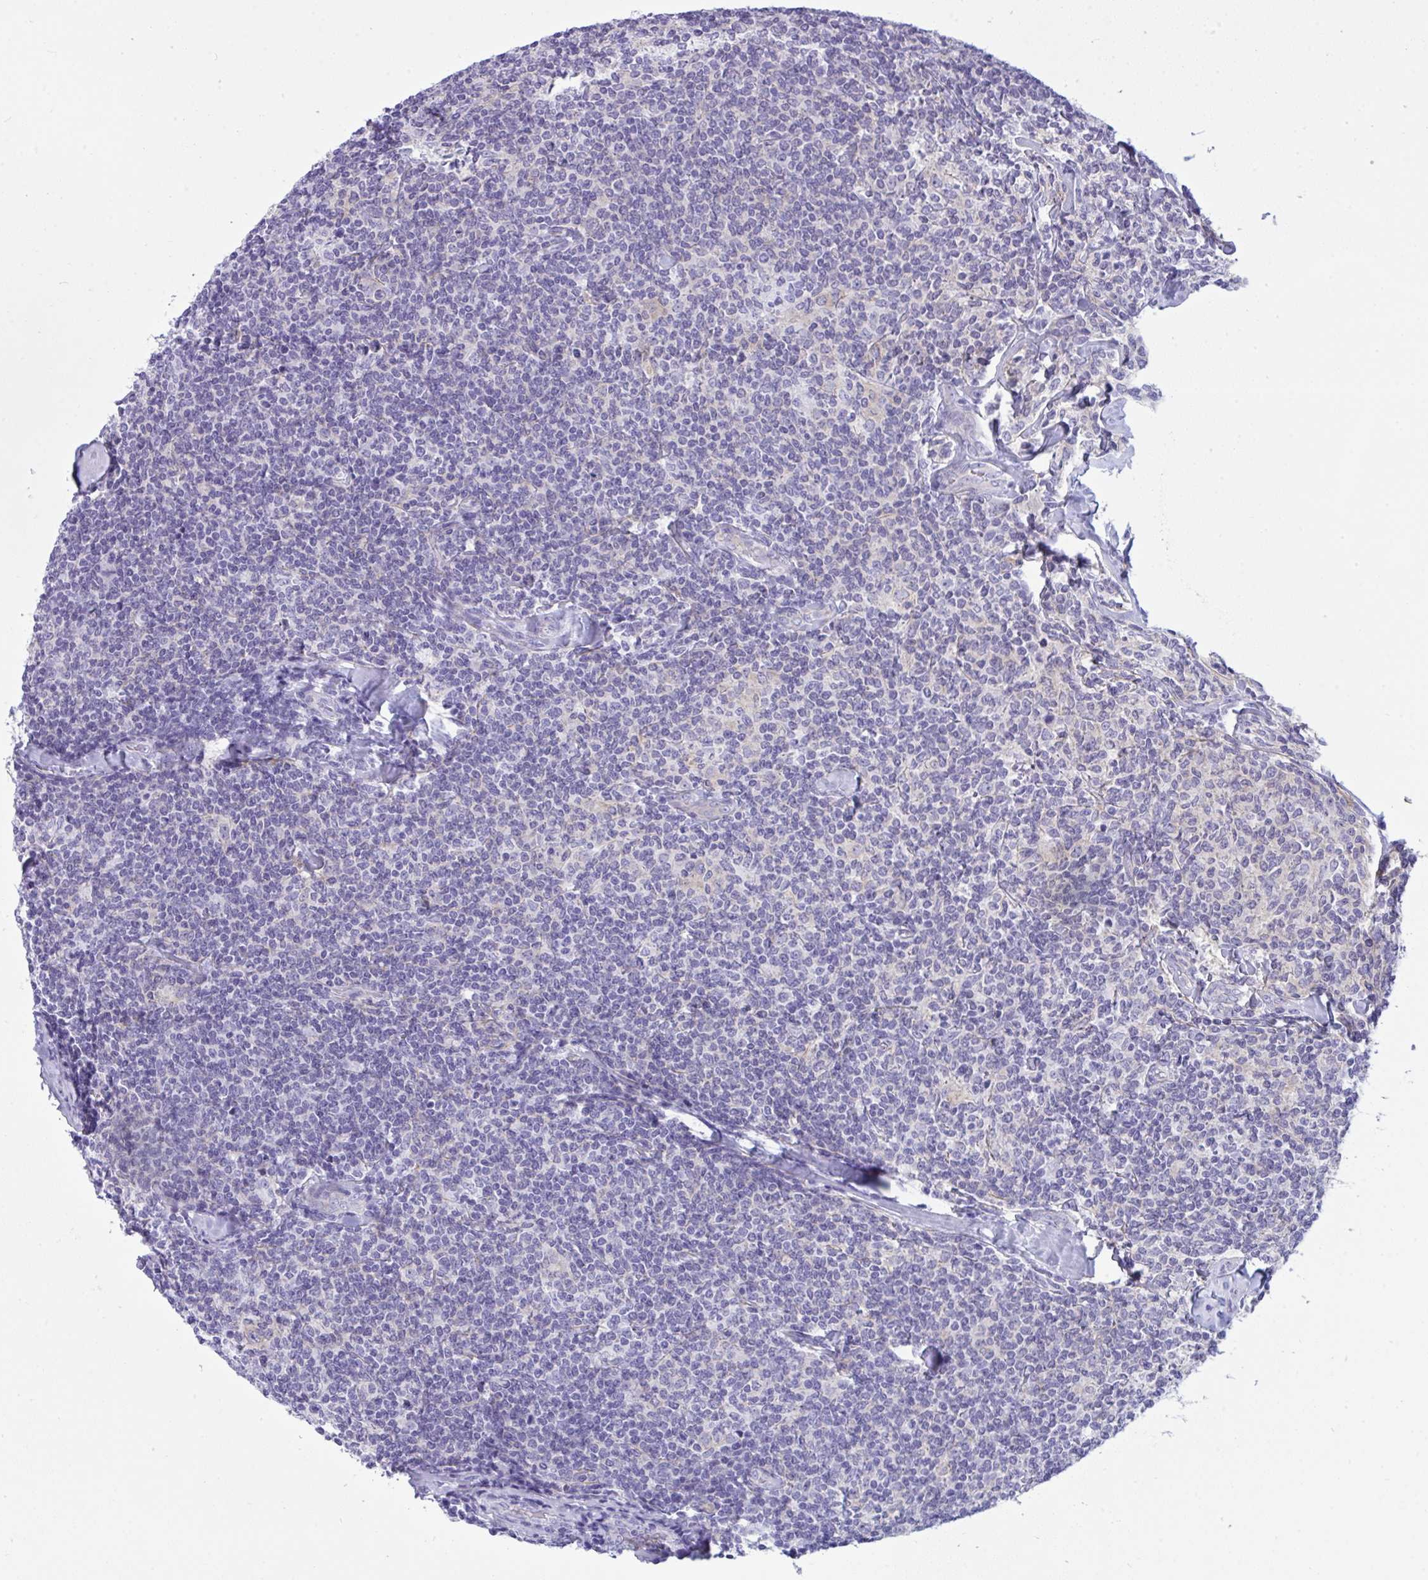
{"staining": {"intensity": "negative", "quantity": "none", "location": "none"}, "tissue": "lymphoma", "cell_type": "Tumor cells", "image_type": "cancer", "snomed": [{"axis": "morphology", "description": "Malignant lymphoma, non-Hodgkin's type, Low grade"}, {"axis": "topography", "description": "Lymph node"}], "caption": "Tumor cells are negative for brown protein staining in lymphoma. (DAB IHC visualized using brightfield microscopy, high magnification).", "gene": "MYH10", "patient": {"sex": "female", "age": 56}}